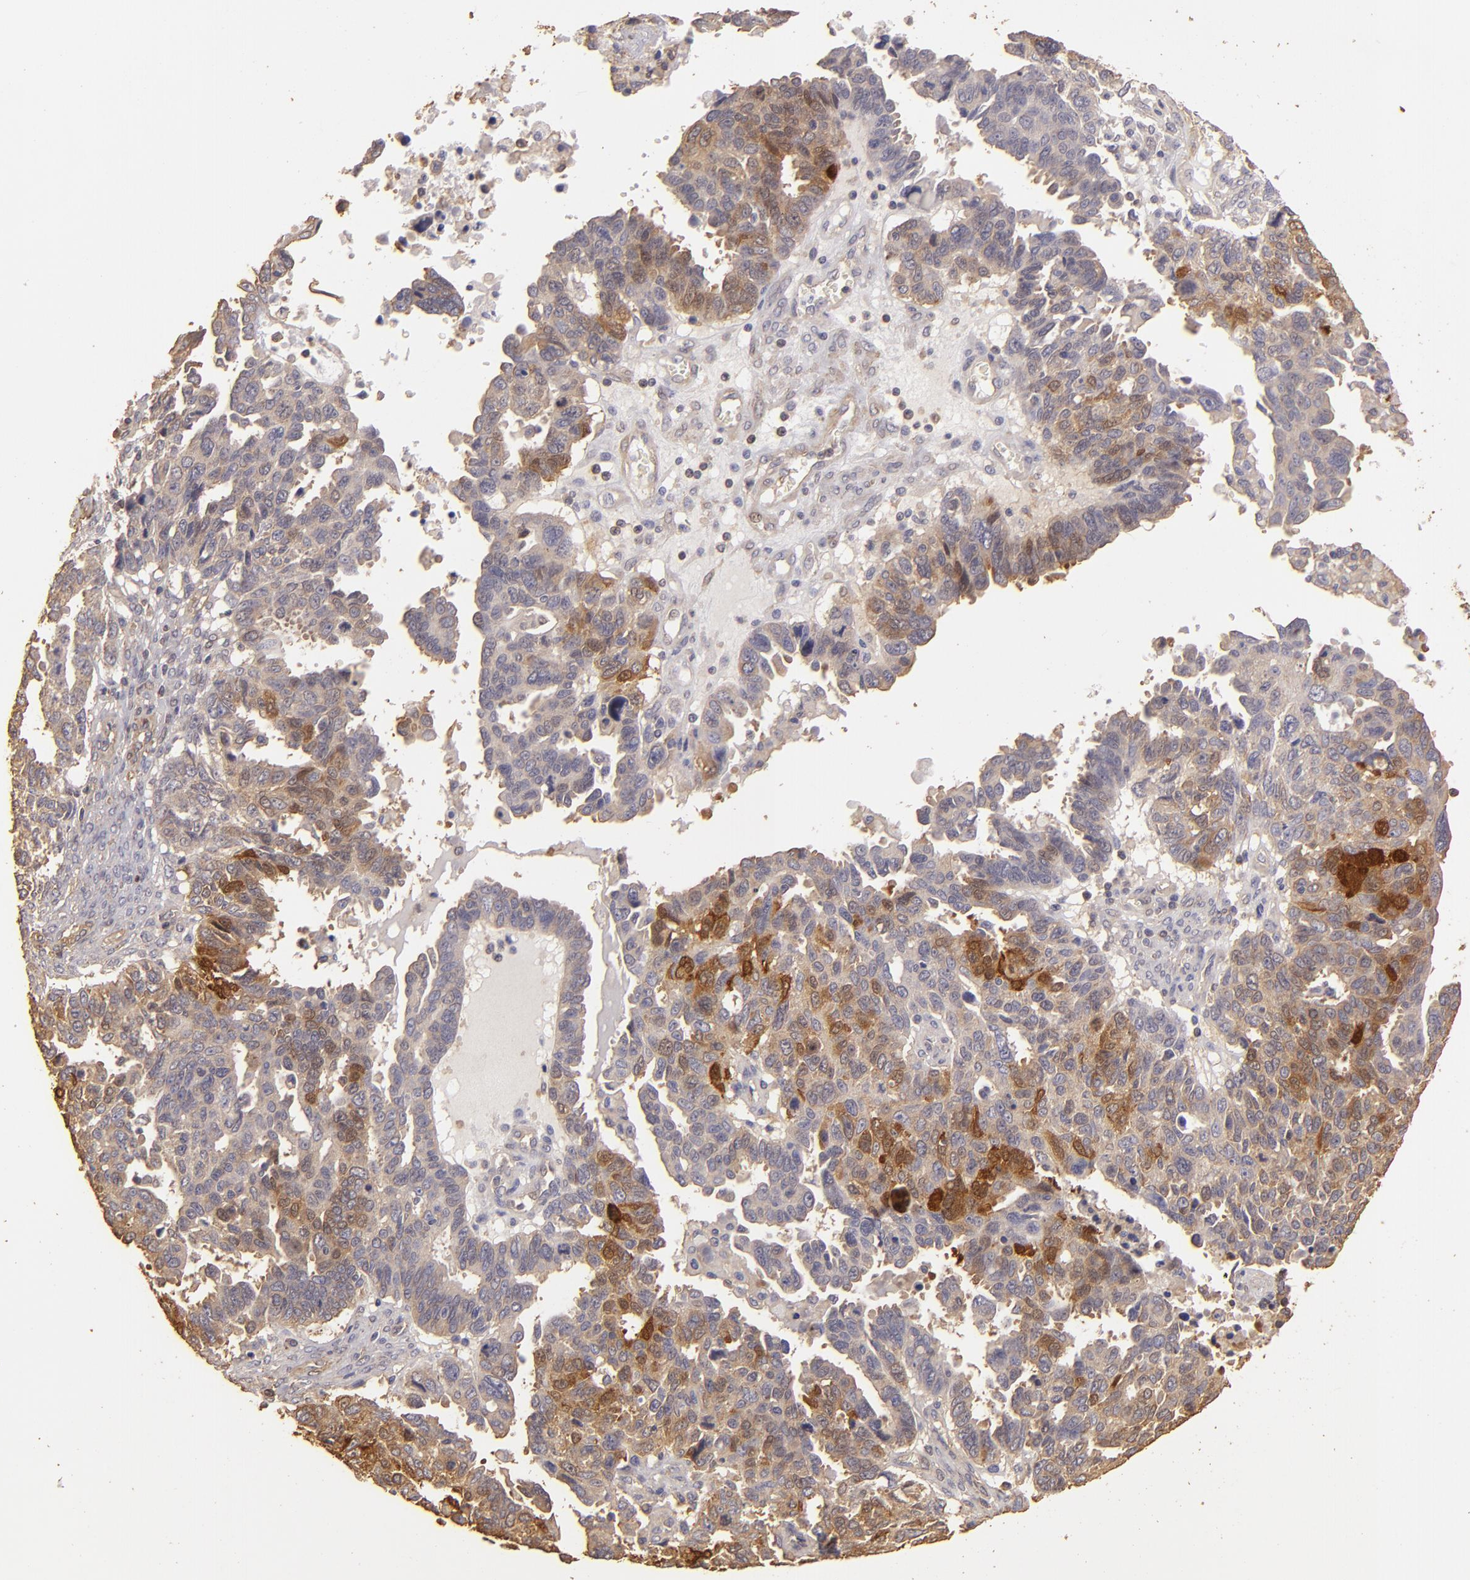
{"staining": {"intensity": "moderate", "quantity": "<25%", "location": "cytoplasmic/membranous,nuclear"}, "tissue": "ovarian cancer", "cell_type": "Tumor cells", "image_type": "cancer", "snomed": [{"axis": "morphology", "description": "Carcinoma, endometroid"}, {"axis": "morphology", "description": "Cystadenocarcinoma, serous, NOS"}, {"axis": "topography", "description": "Ovary"}], "caption": "This micrograph displays immunohistochemistry staining of human ovarian cancer (endometroid carcinoma), with low moderate cytoplasmic/membranous and nuclear staining in approximately <25% of tumor cells.", "gene": "HSPB6", "patient": {"sex": "female", "age": 45}}